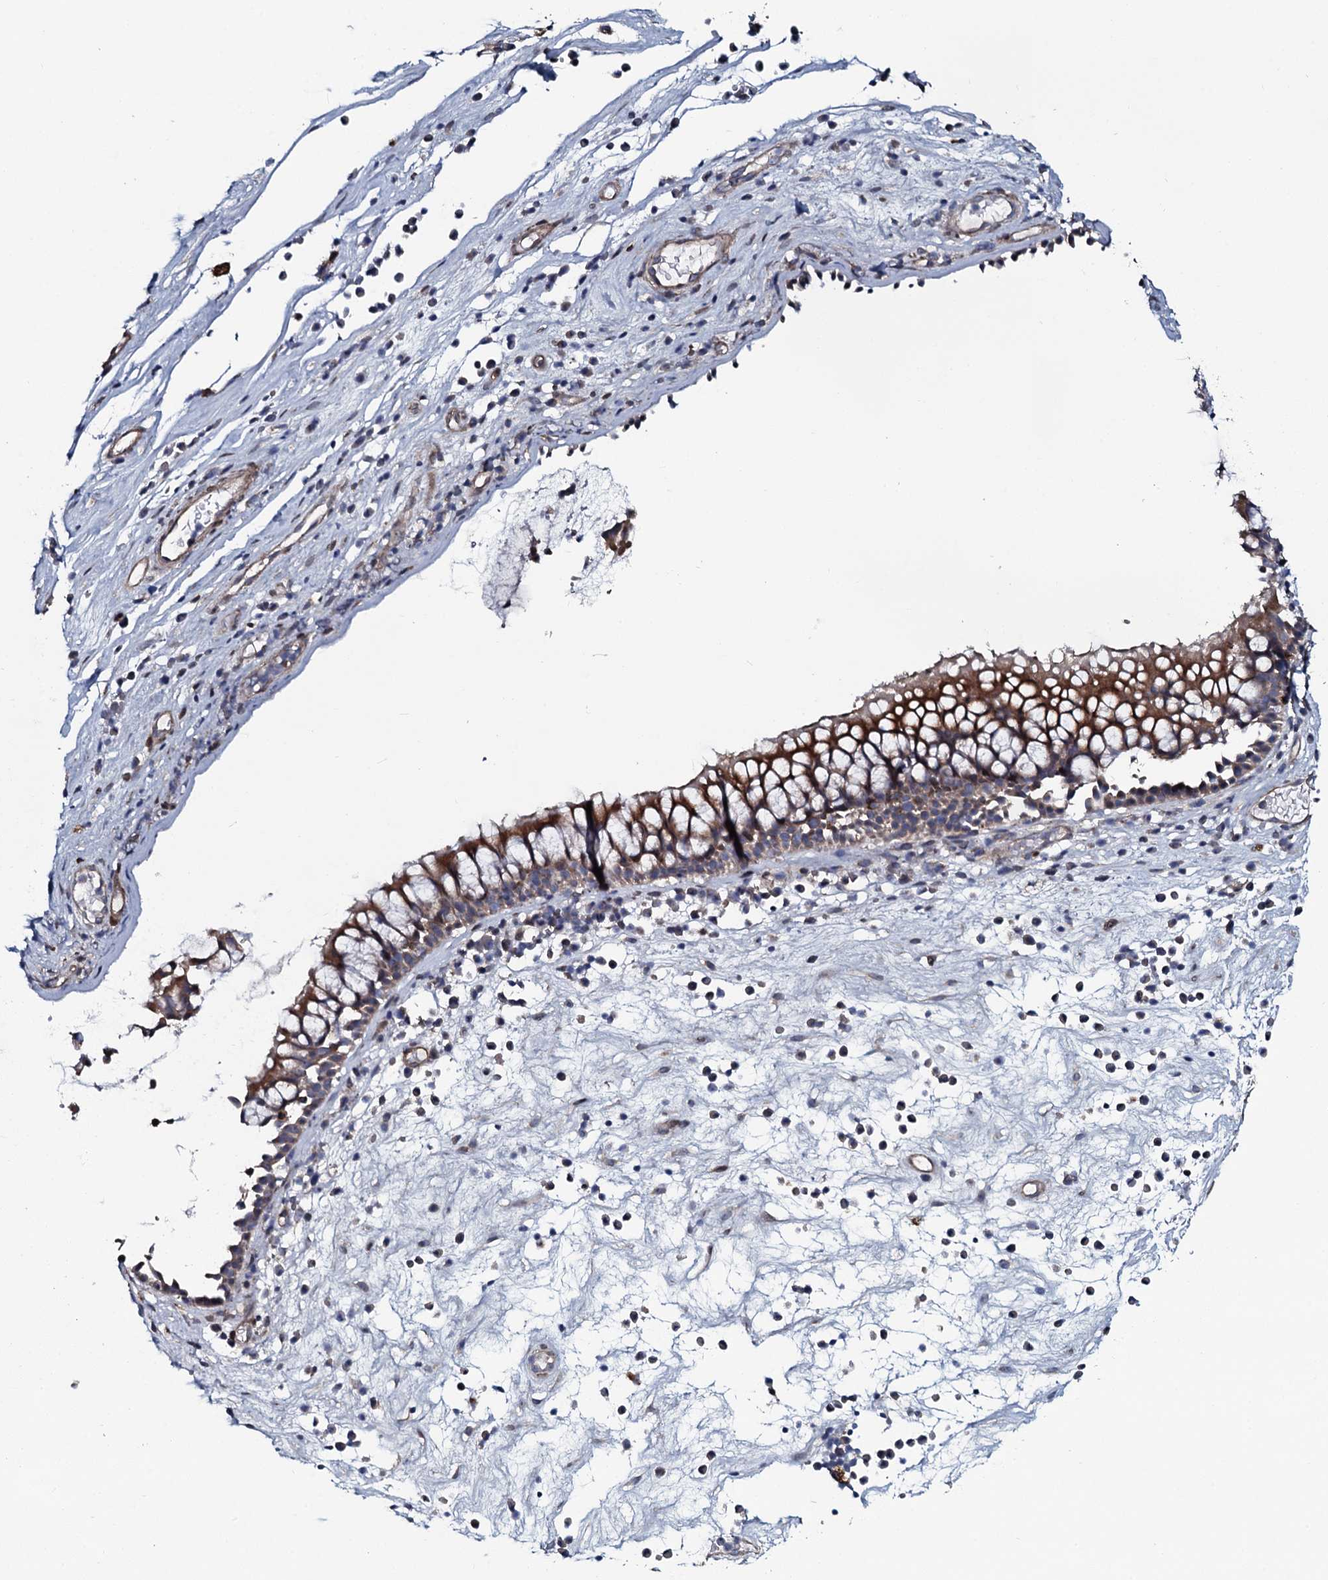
{"staining": {"intensity": "moderate", "quantity": ">75%", "location": "cytoplasmic/membranous"}, "tissue": "nasopharynx", "cell_type": "Respiratory epithelial cells", "image_type": "normal", "snomed": [{"axis": "morphology", "description": "Normal tissue, NOS"}, {"axis": "morphology", "description": "Inflammation, NOS"}, {"axis": "morphology", "description": "Malignant melanoma, Metastatic site"}, {"axis": "topography", "description": "Nasopharynx"}], "caption": "A brown stain labels moderate cytoplasmic/membranous expression of a protein in respiratory epithelial cells of normal nasopharynx.", "gene": "KCTD4", "patient": {"sex": "male", "age": 70}}